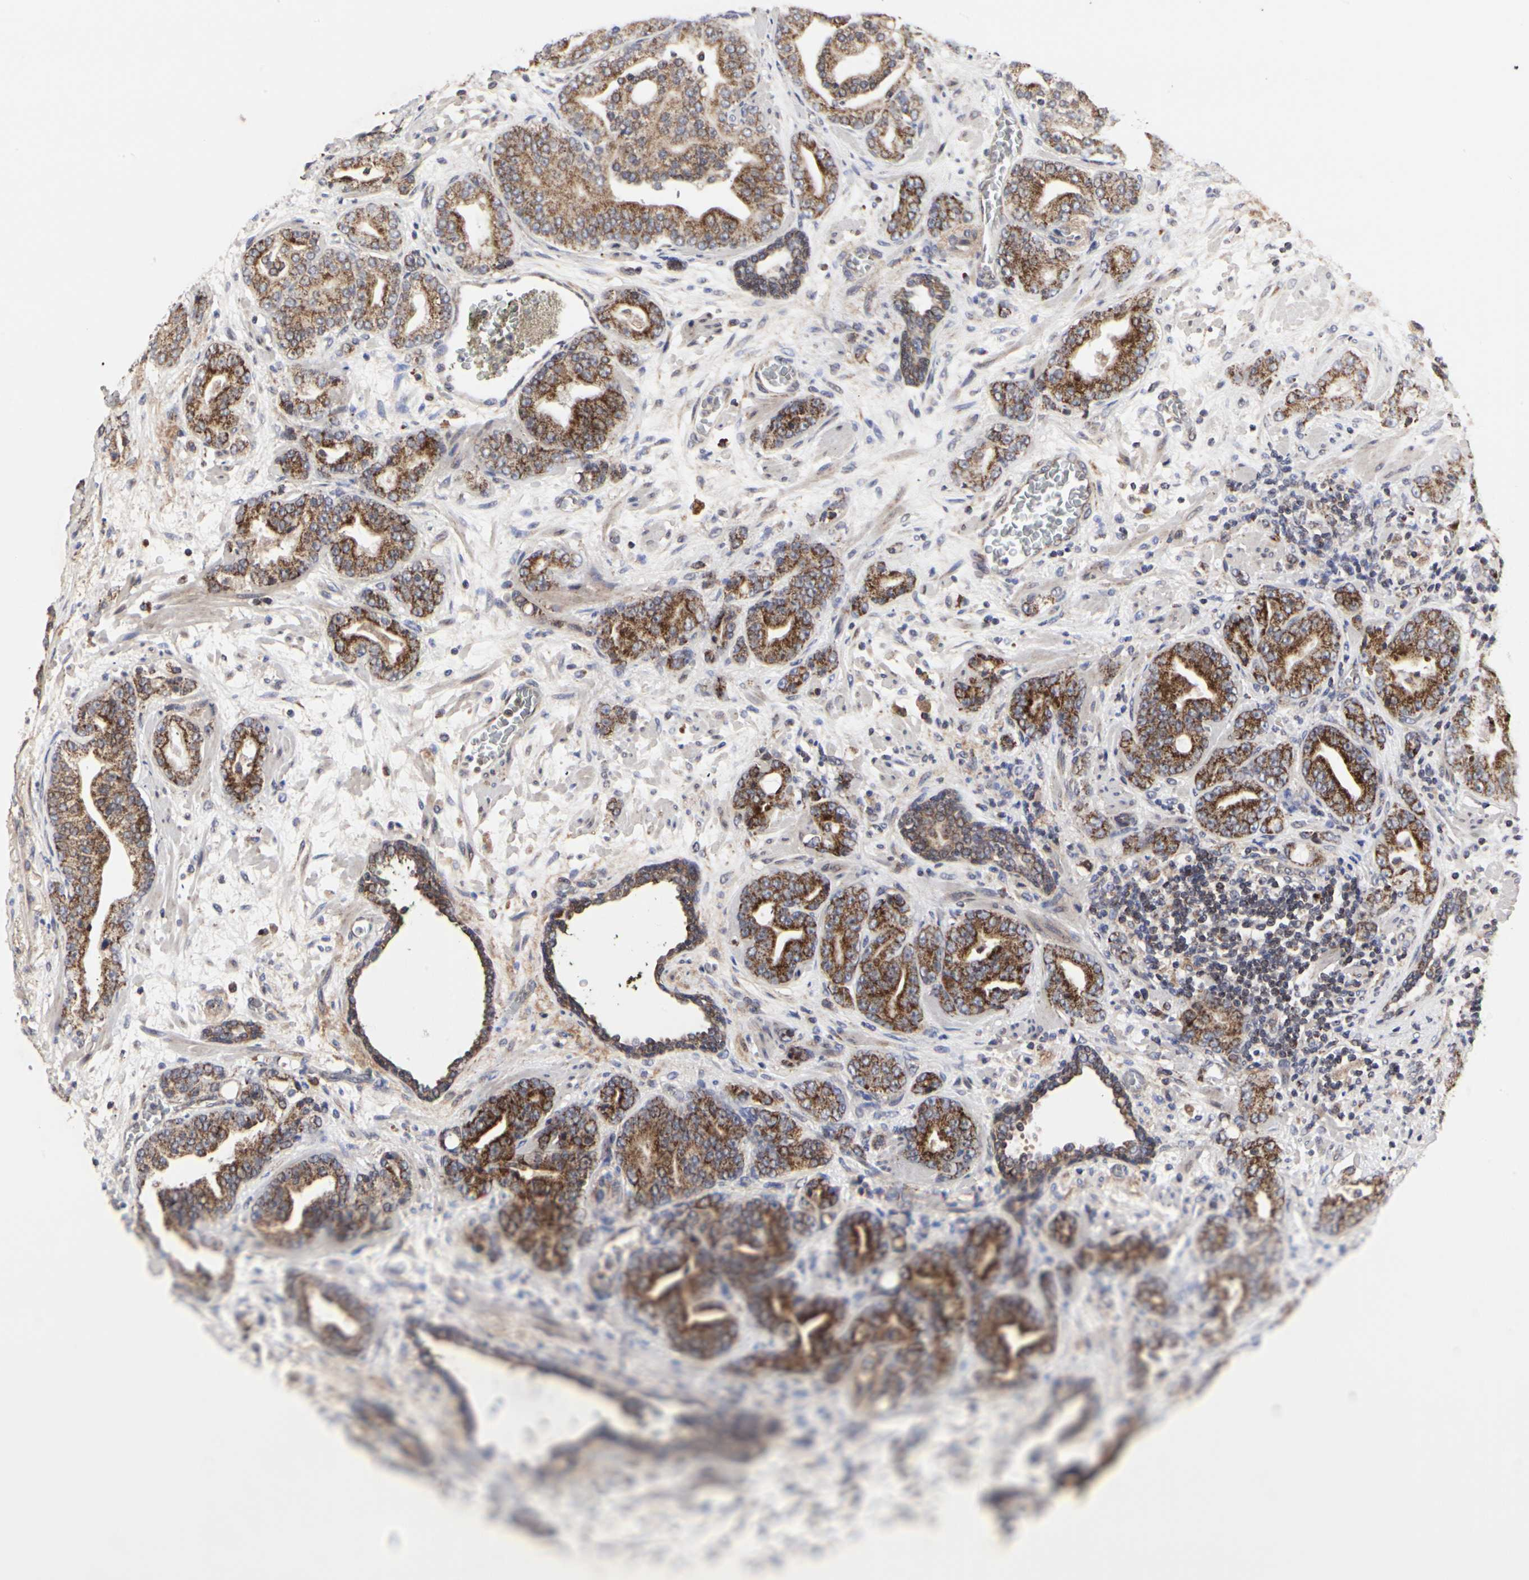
{"staining": {"intensity": "strong", "quantity": ">75%", "location": "cytoplasmic/membranous"}, "tissue": "prostate cancer", "cell_type": "Tumor cells", "image_type": "cancer", "snomed": [{"axis": "morphology", "description": "Adenocarcinoma, Low grade"}, {"axis": "topography", "description": "Prostate"}], "caption": "Tumor cells exhibit high levels of strong cytoplasmic/membranous positivity in about >75% of cells in human prostate cancer (low-grade adenocarcinoma). Ihc stains the protein of interest in brown and the nuclei are stained blue.", "gene": "TSKU", "patient": {"sex": "male", "age": 63}}